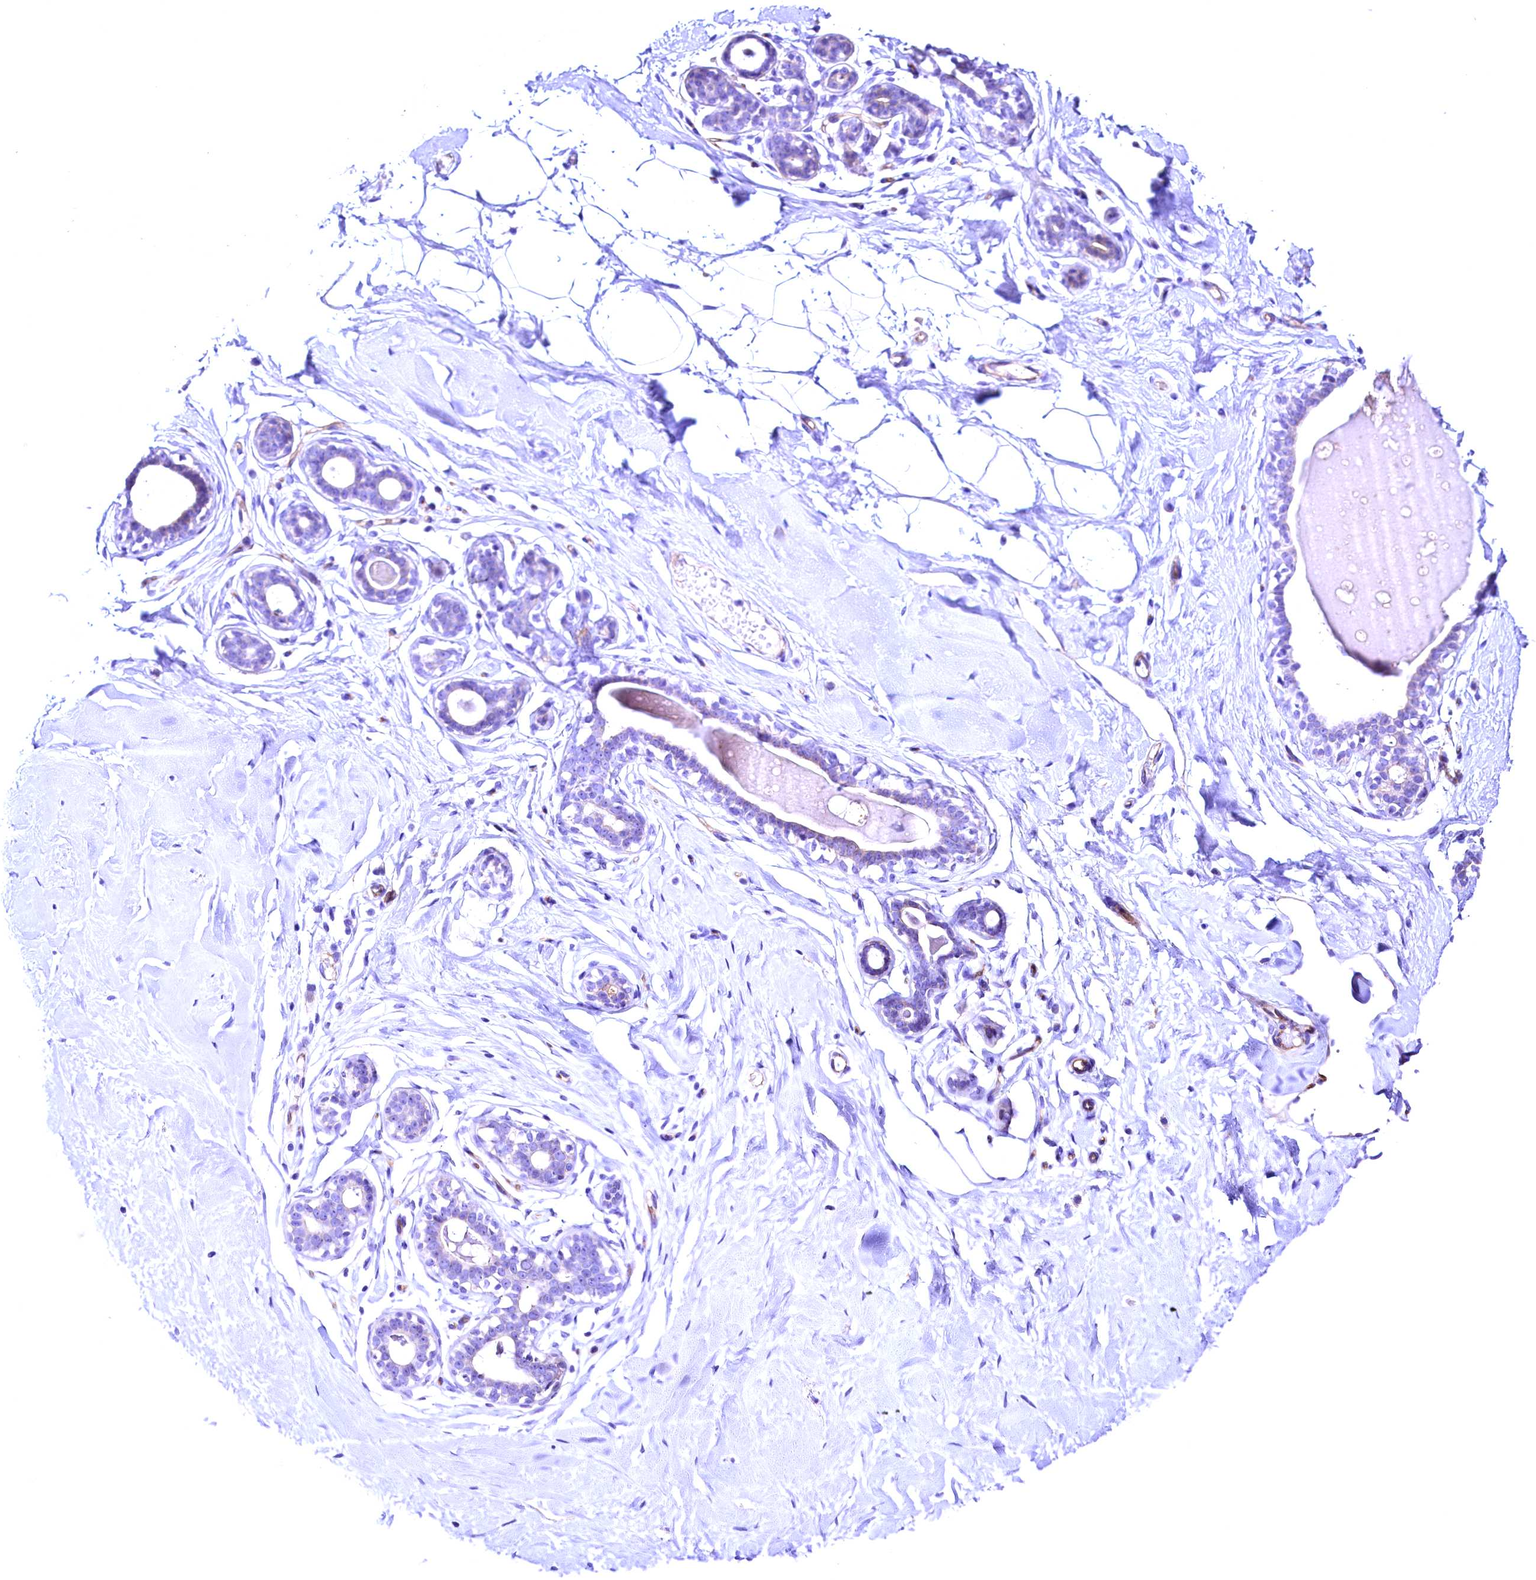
{"staining": {"intensity": "negative", "quantity": "none", "location": "none"}, "tissue": "breast", "cell_type": "Adipocytes", "image_type": "normal", "snomed": [{"axis": "morphology", "description": "Normal tissue, NOS"}, {"axis": "morphology", "description": "Adenoma, NOS"}, {"axis": "topography", "description": "Breast"}], "caption": "IHC histopathology image of benign breast: human breast stained with DAB demonstrates no significant protein expression in adipocytes.", "gene": "SLF1", "patient": {"sex": "female", "age": 23}}